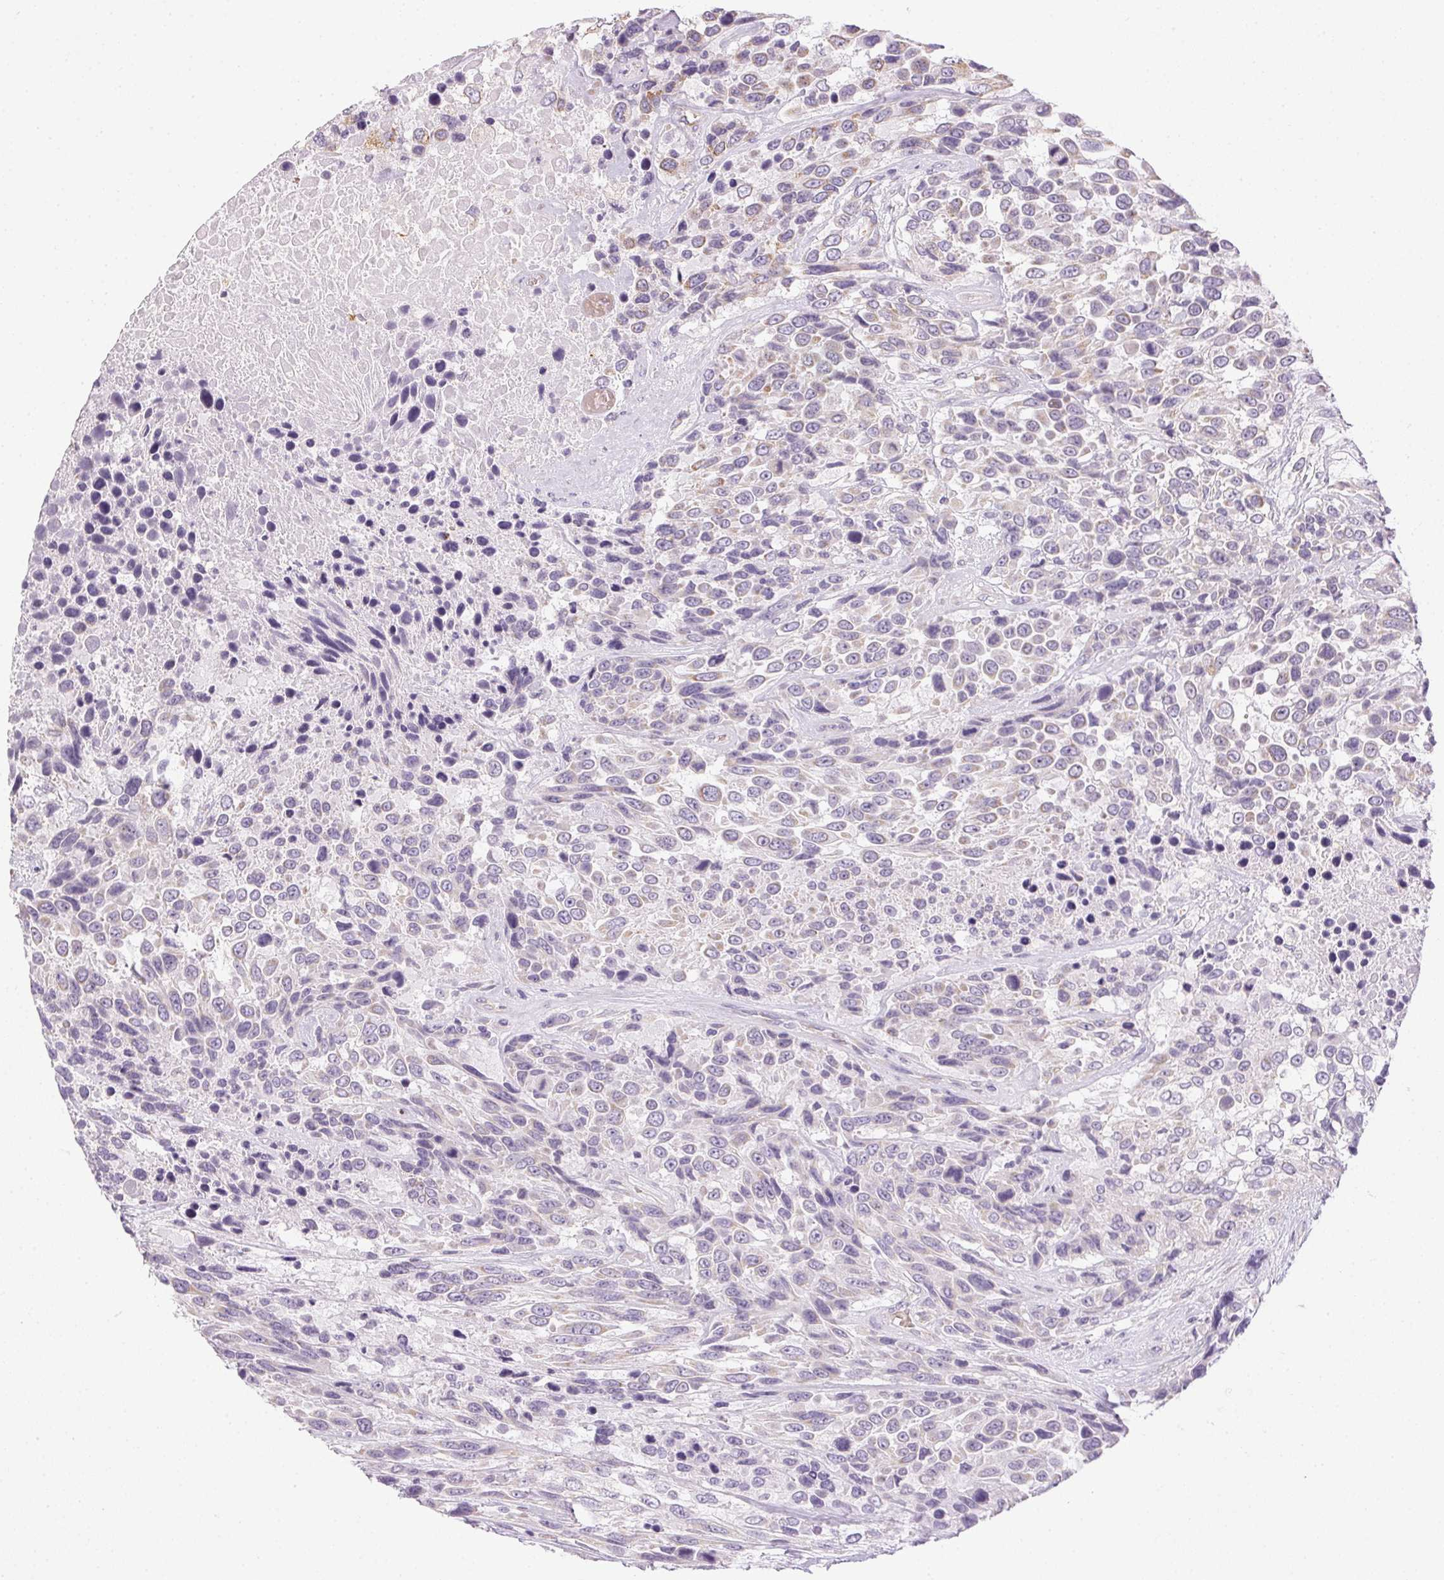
{"staining": {"intensity": "weak", "quantity": "25%-75%", "location": "cytoplasmic/membranous"}, "tissue": "urothelial cancer", "cell_type": "Tumor cells", "image_type": "cancer", "snomed": [{"axis": "morphology", "description": "Urothelial carcinoma, High grade"}, {"axis": "topography", "description": "Urinary bladder"}], "caption": "High-magnification brightfield microscopy of urothelial carcinoma (high-grade) stained with DAB (3,3'-diaminobenzidine) (brown) and counterstained with hematoxylin (blue). tumor cells exhibit weak cytoplasmic/membranous staining is appreciated in approximately25%-75% of cells.", "gene": "SMYD1", "patient": {"sex": "female", "age": 70}}